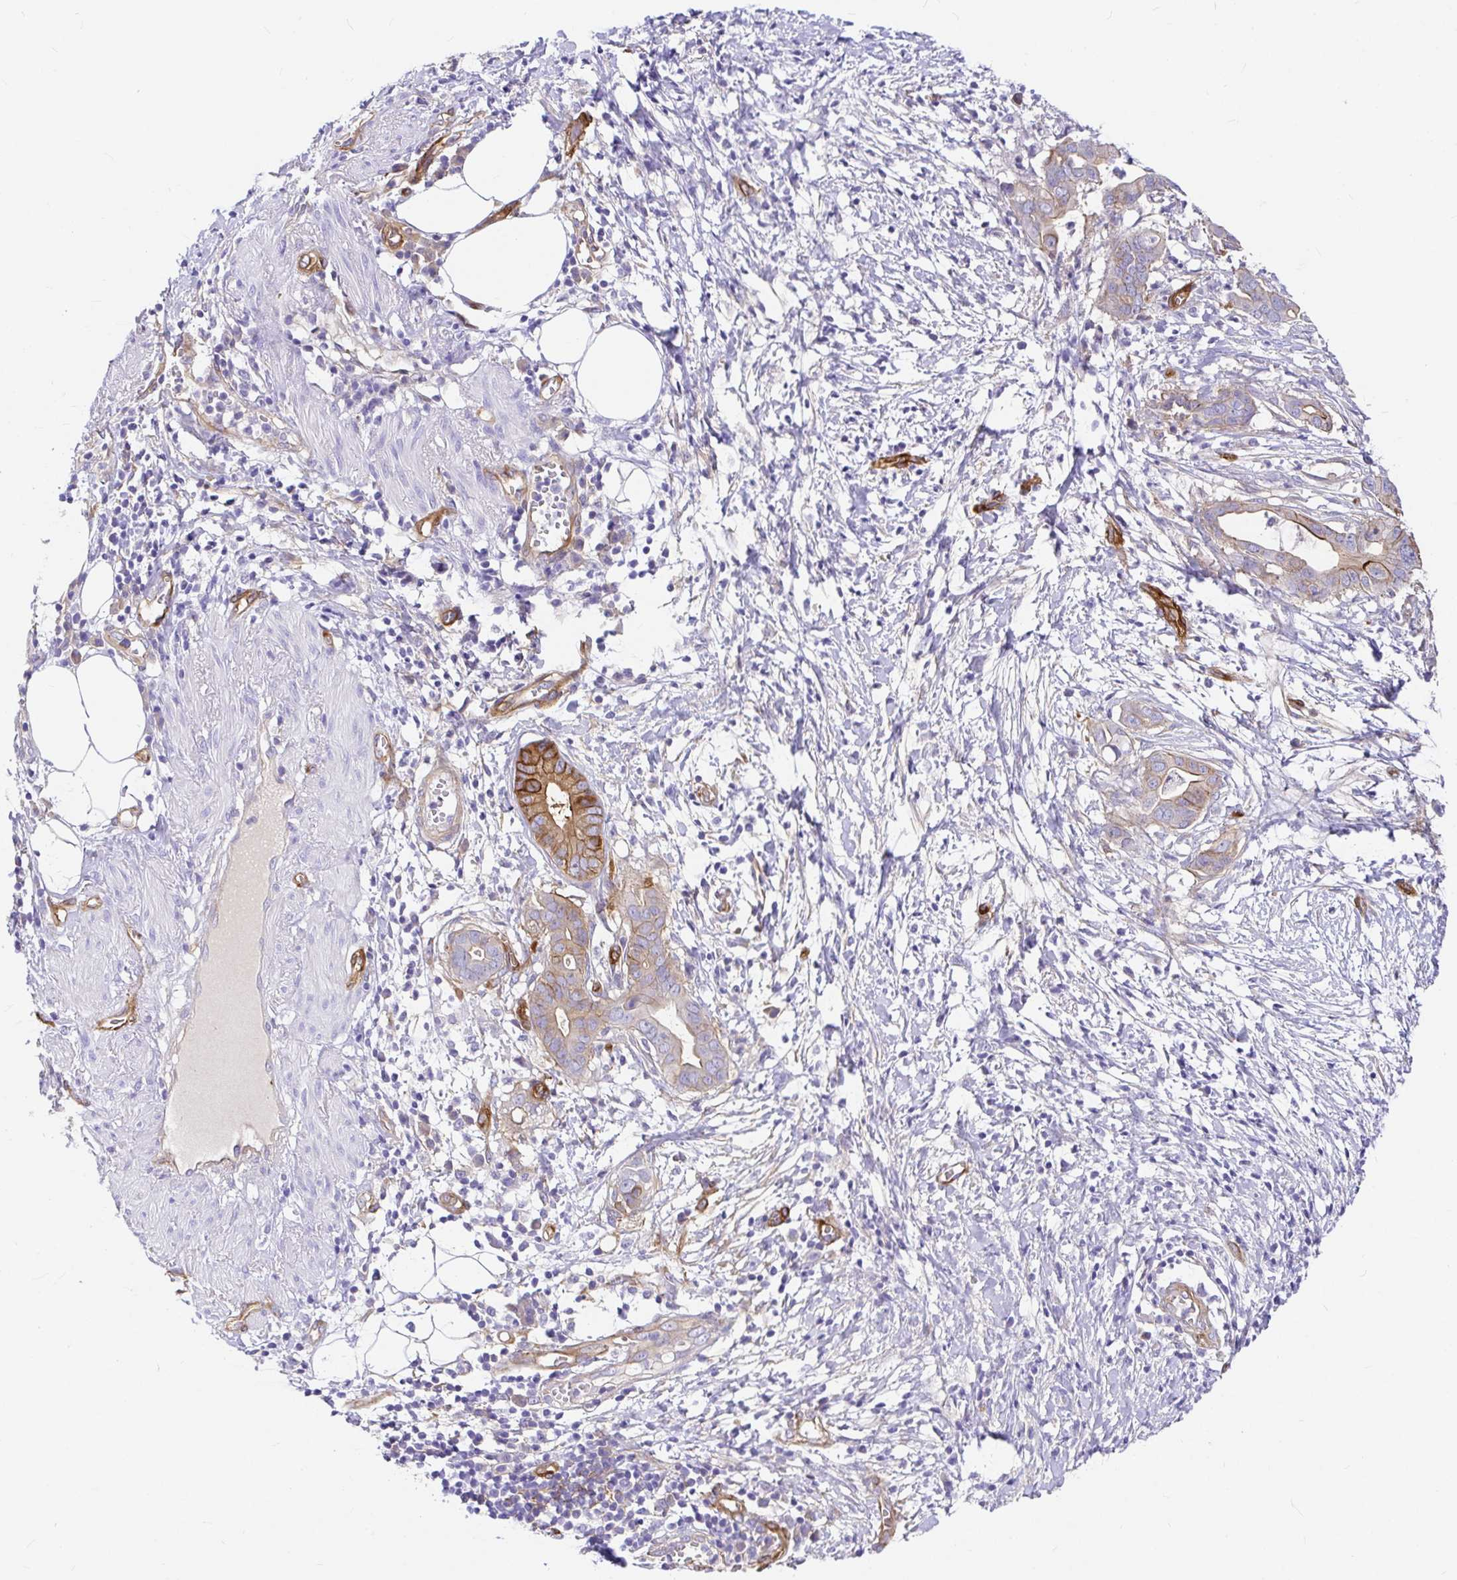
{"staining": {"intensity": "strong", "quantity": "<25%", "location": "cytoplasmic/membranous"}, "tissue": "pancreatic cancer", "cell_type": "Tumor cells", "image_type": "cancer", "snomed": [{"axis": "morphology", "description": "Adenocarcinoma, NOS"}, {"axis": "topography", "description": "Pancreas"}], "caption": "Immunohistochemistry histopathology image of pancreatic cancer stained for a protein (brown), which exhibits medium levels of strong cytoplasmic/membranous positivity in about <25% of tumor cells.", "gene": "MYO1B", "patient": {"sex": "male", "age": 61}}